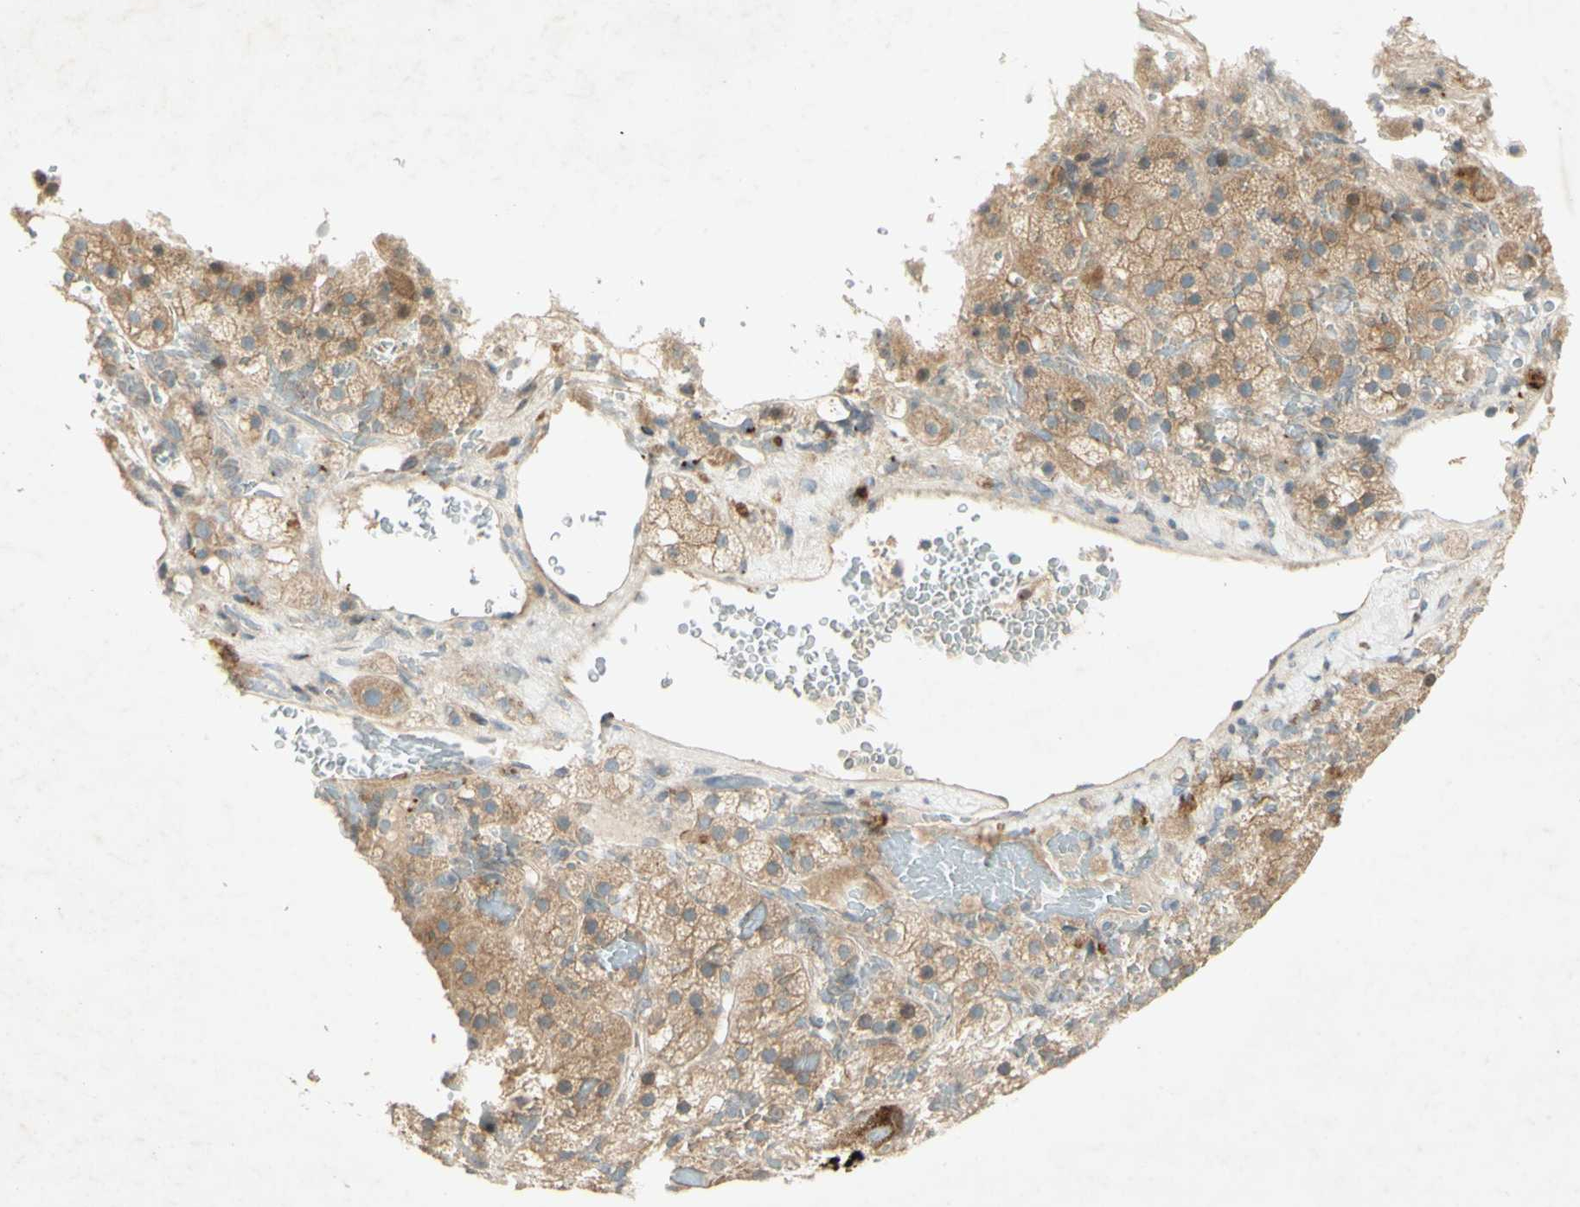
{"staining": {"intensity": "moderate", "quantity": "25%-75%", "location": "cytoplasmic/membranous"}, "tissue": "adrenal gland", "cell_type": "Glandular cells", "image_type": "normal", "snomed": [{"axis": "morphology", "description": "Normal tissue, NOS"}, {"axis": "topography", "description": "Adrenal gland"}], "caption": "An image of human adrenal gland stained for a protein exhibits moderate cytoplasmic/membranous brown staining in glandular cells.", "gene": "ETF1", "patient": {"sex": "female", "age": 59}}